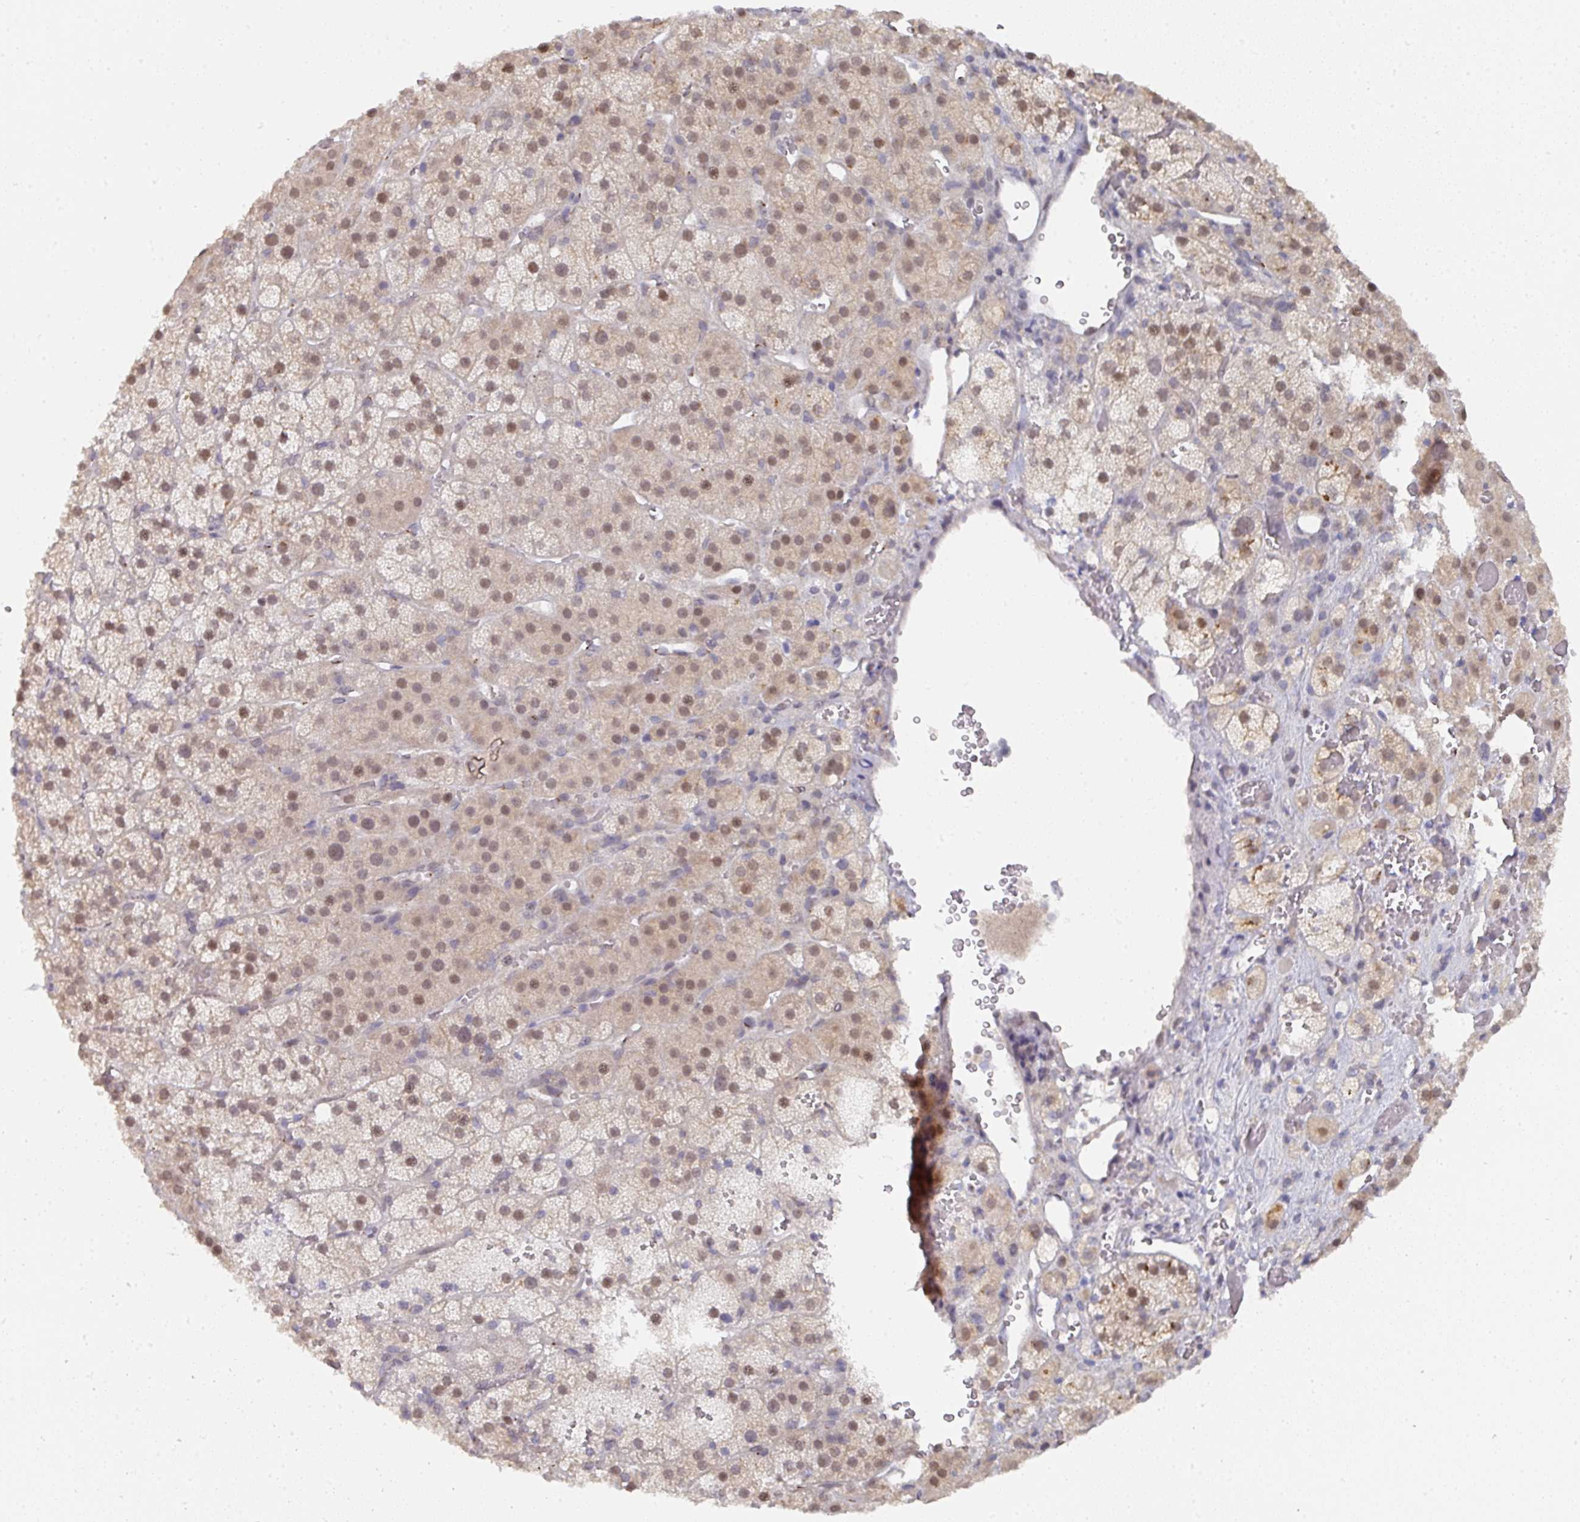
{"staining": {"intensity": "moderate", "quantity": "25%-75%", "location": "cytoplasmic/membranous,nuclear"}, "tissue": "adrenal gland", "cell_type": "Glandular cells", "image_type": "normal", "snomed": [{"axis": "morphology", "description": "Normal tissue, NOS"}, {"axis": "topography", "description": "Adrenal gland"}], "caption": "A photomicrograph of adrenal gland stained for a protein exhibits moderate cytoplasmic/membranous,nuclear brown staining in glandular cells.", "gene": "C18orf25", "patient": {"sex": "male", "age": 57}}